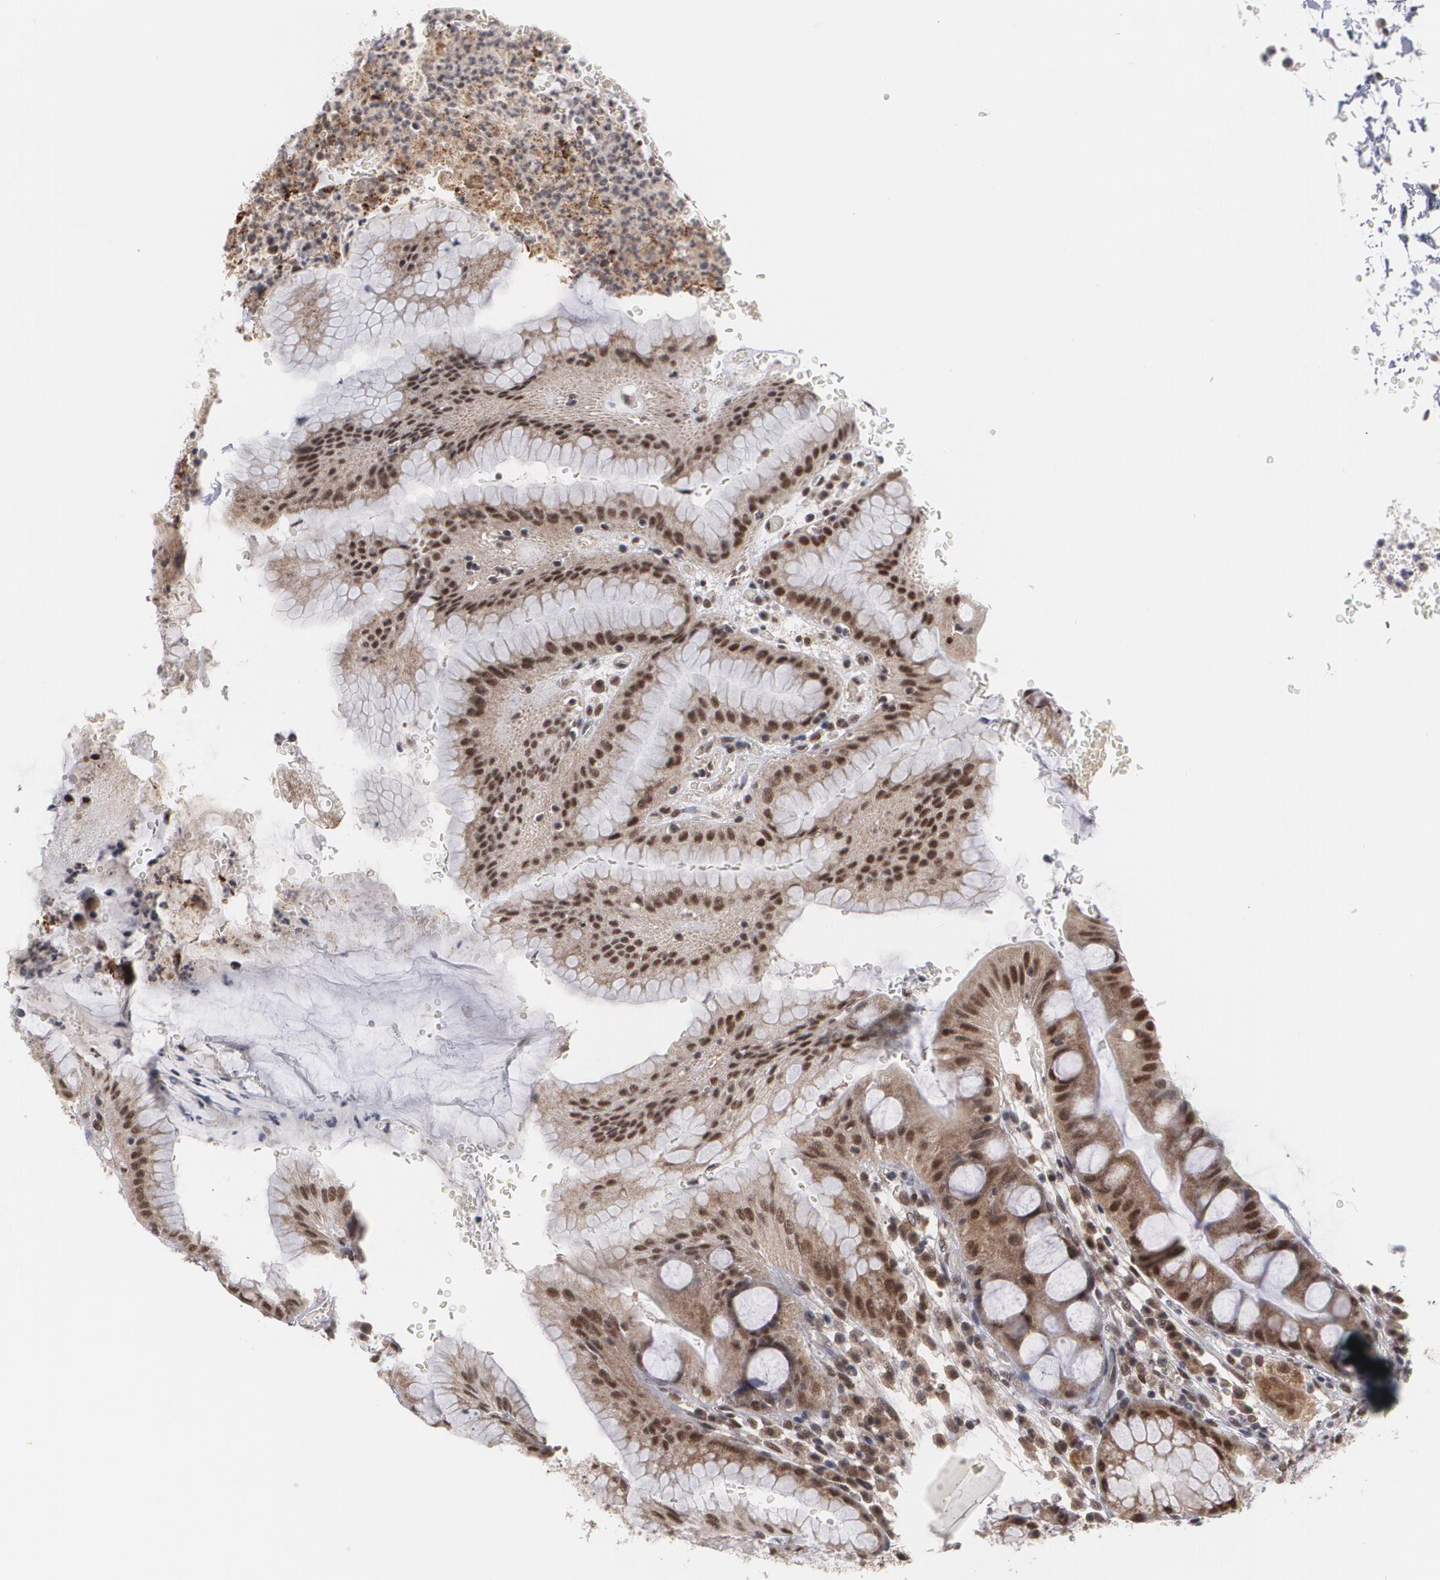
{"staining": {"intensity": "moderate", "quantity": ">75%", "location": "nuclear"}, "tissue": "stomach", "cell_type": "Glandular cells", "image_type": "normal", "snomed": [{"axis": "morphology", "description": "Normal tissue, NOS"}, {"axis": "morphology", "description": "Inflammation, NOS"}, {"axis": "topography", "description": "Stomach, lower"}], "caption": "Immunohistochemical staining of normal human stomach displays moderate nuclear protein positivity in about >75% of glandular cells.", "gene": "INTS6L", "patient": {"sex": "male", "age": 59}}